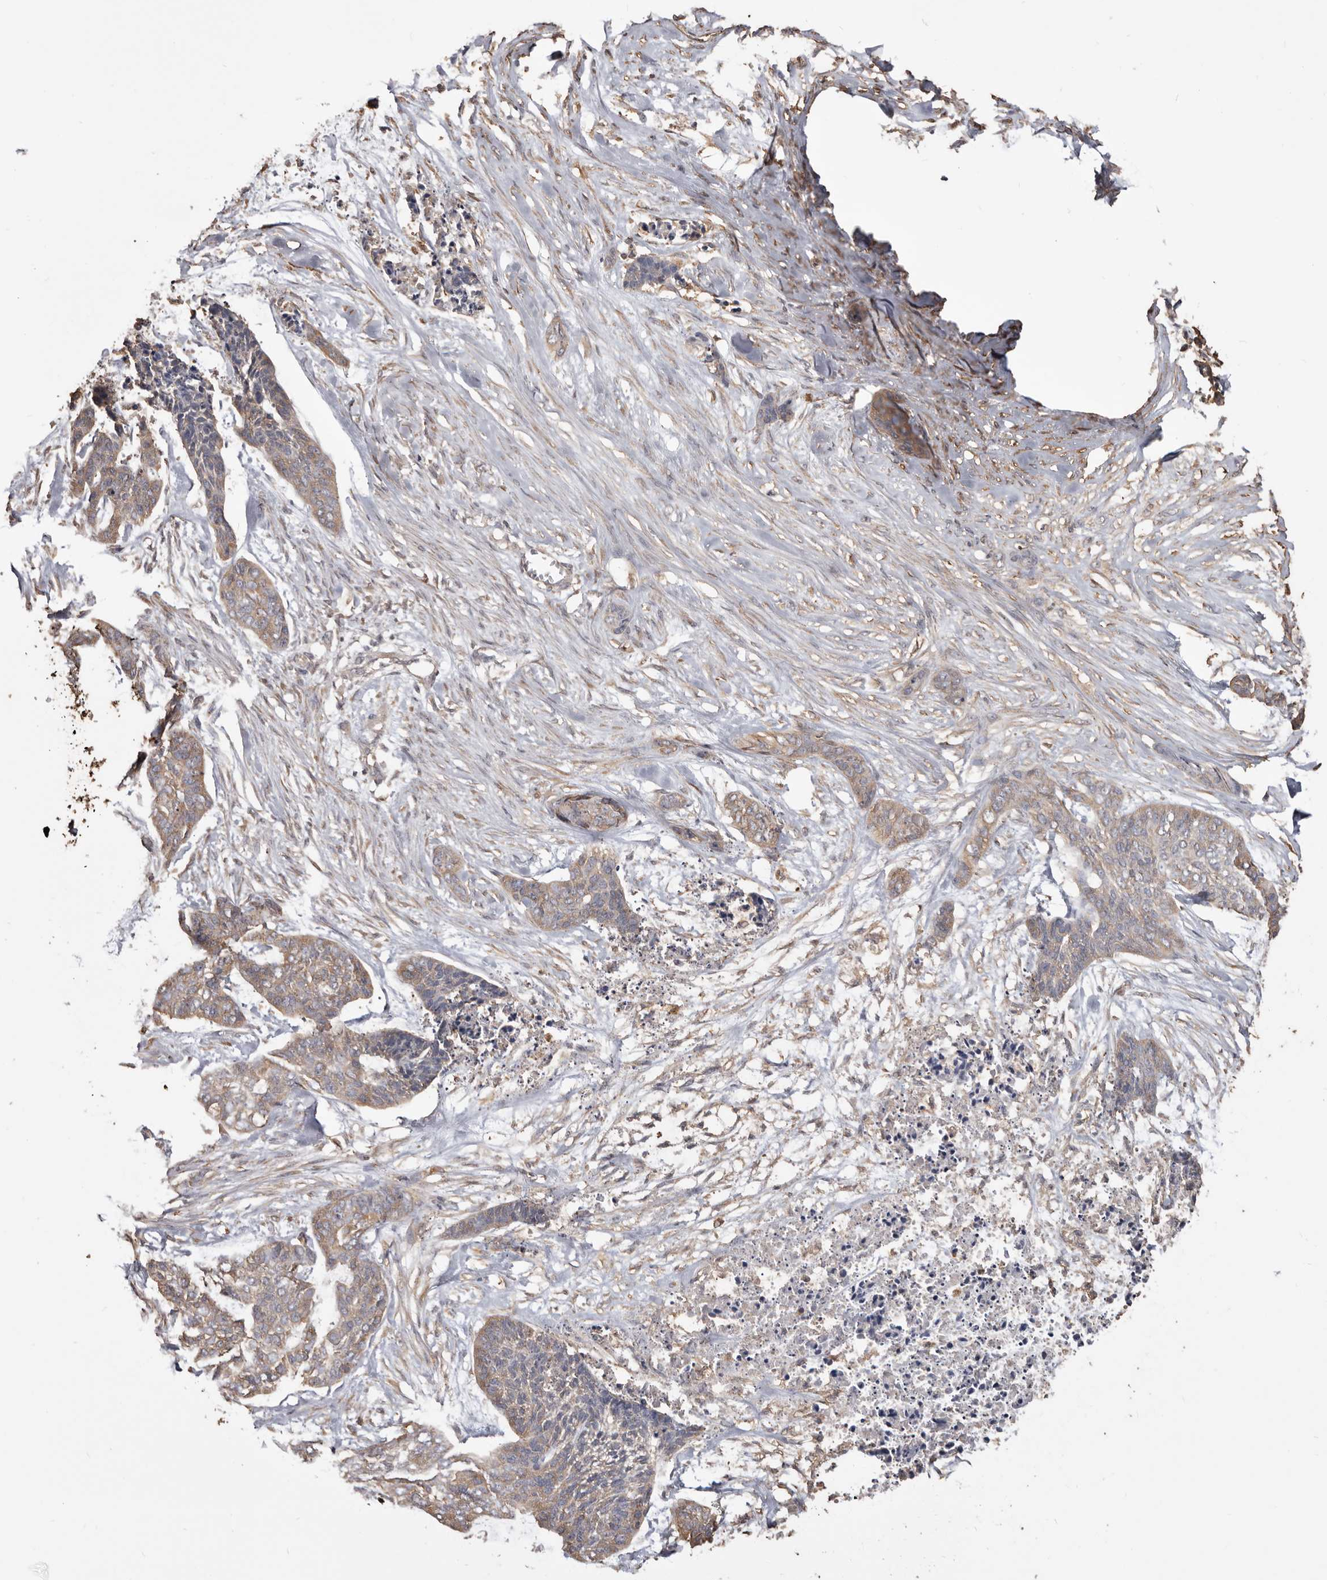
{"staining": {"intensity": "moderate", "quantity": "25%-75%", "location": "cytoplasmic/membranous"}, "tissue": "skin cancer", "cell_type": "Tumor cells", "image_type": "cancer", "snomed": [{"axis": "morphology", "description": "Basal cell carcinoma"}, {"axis": "topography", "description": "Skin"}], "caption": "Human basal cell carcinoma (skin) stained for a protein (brown) reveals moderate cytoplasmic/membranous positive expression in approximately 25%-75% of tumor cells.", "gene": "PKM", "patient": {"sex": "female", "age": 64}}